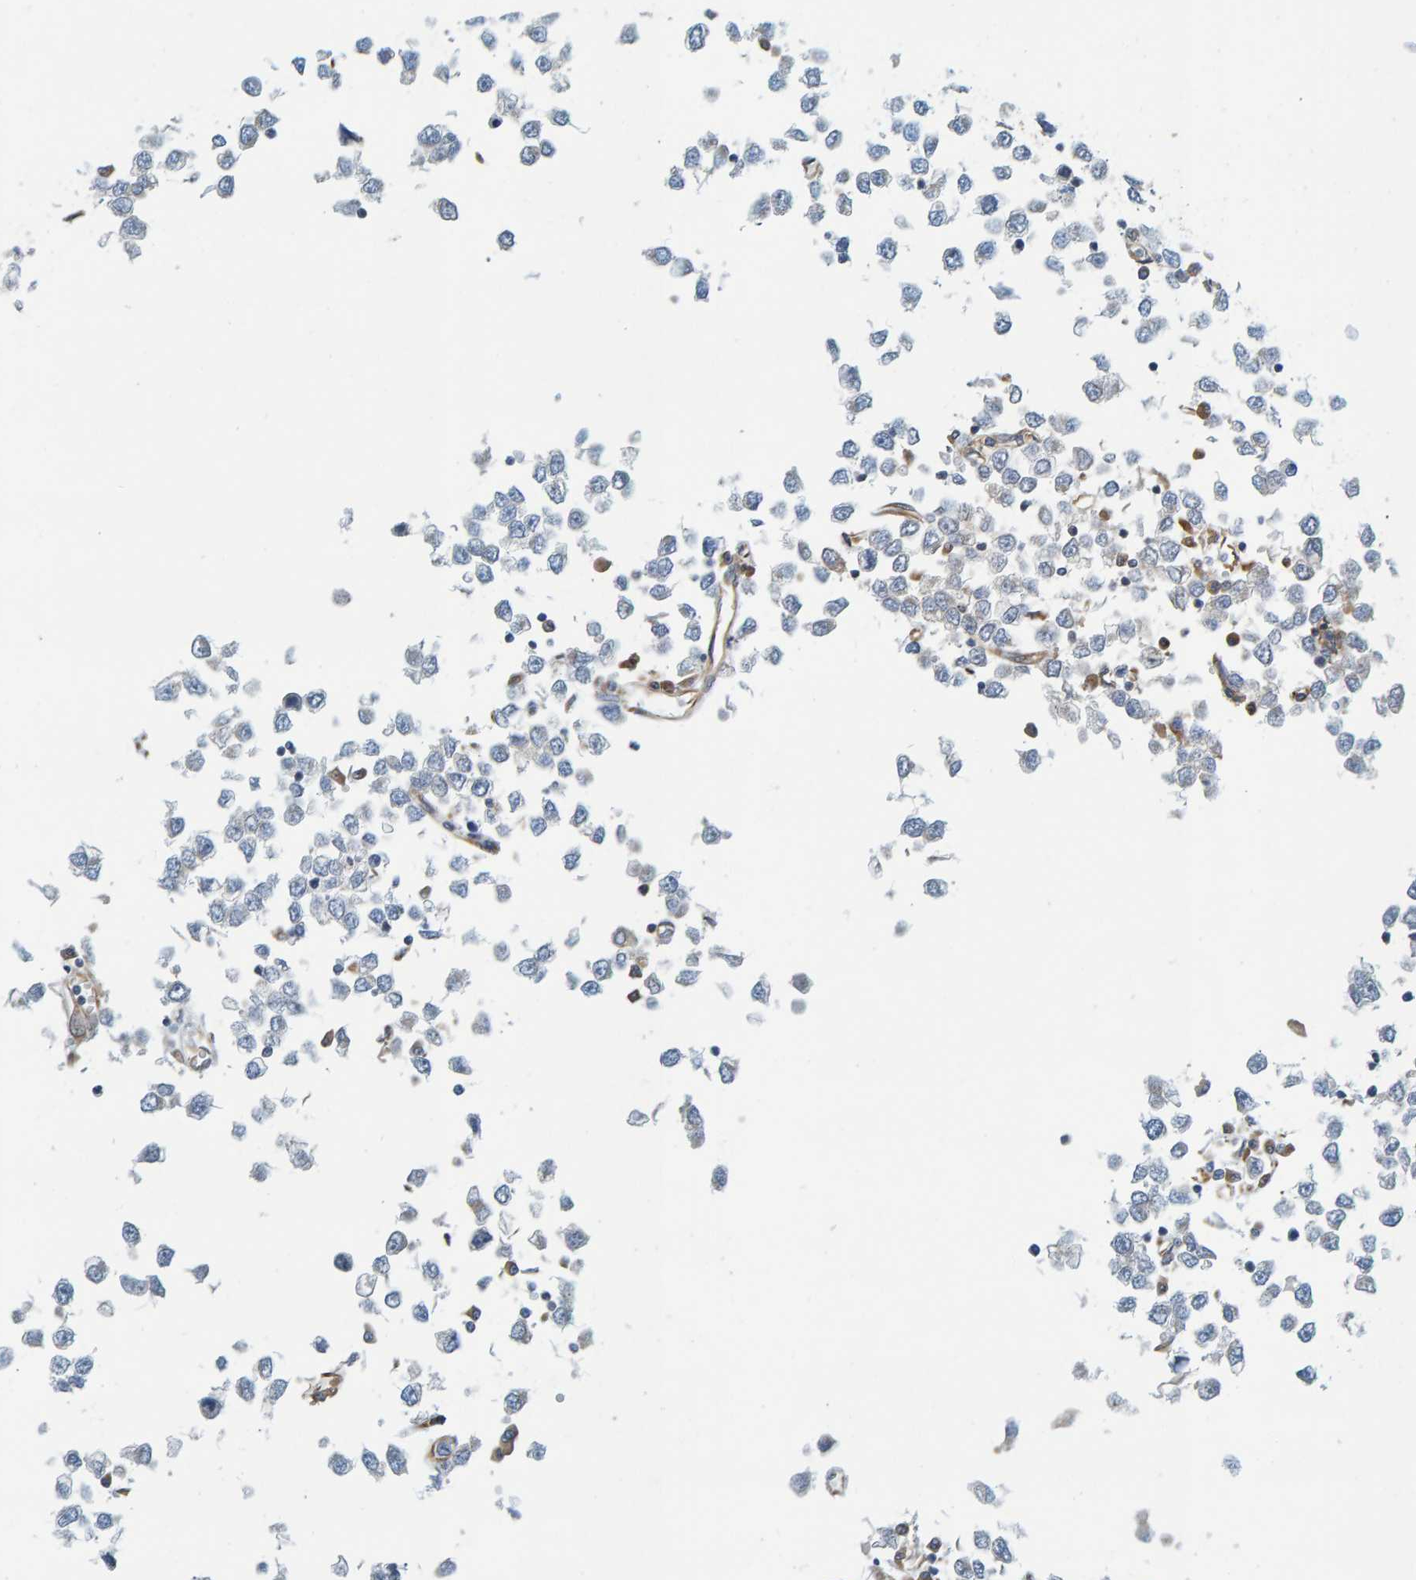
{"staining": {"intensity": "negative", "quantity": "none", "location": "none"}, "tissue": "testis cancer", "cell_type": "Tumor cells", "image_type": "cancer", "snomed": [{"axis": "morphology", "description": "Seminoma, NOS"}, {"axis": "topography", "description": "Testis"}], "caption": "The histopathology image demonstrates no staining of tumor cells in testis cancer (seminoma).", "gene": "PRKD2", "patient": {"sex": "male", "age": 65}}